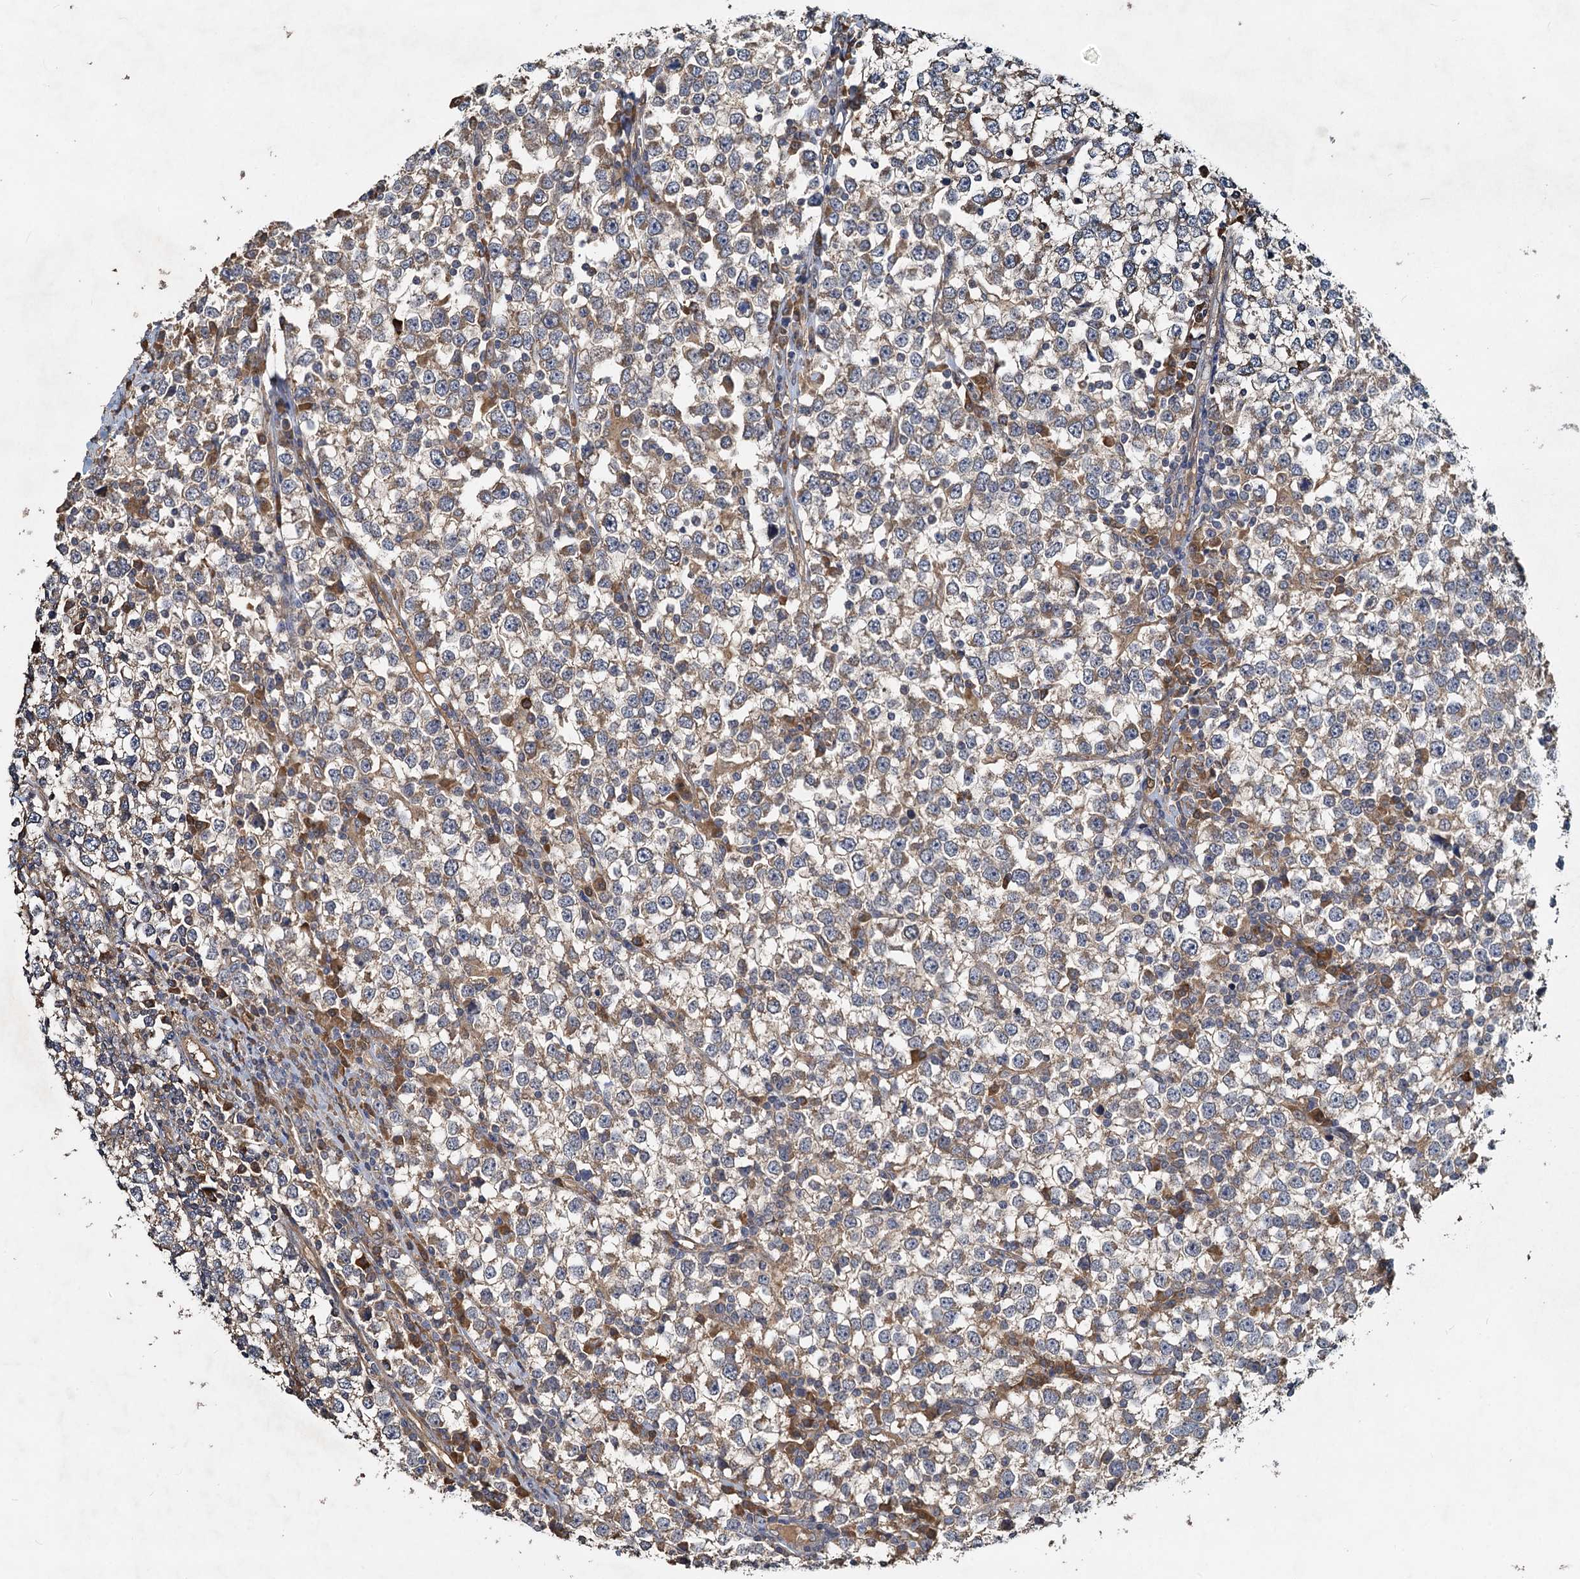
{"staining": {"intensity": "weak", "quantity": "25%-75%", "location": "cytoplasmic/membranous"}, "tissue": "testis cancer", "cell_type": "Tumor cells", "image_type": "cancer", "snomed": [{"axis": "morphology", "description": "Seminoma, NOS"}, {"axis": "topography", "description": "Testis"}], "caption": "DAB (3,3'-diaminobenzidine) immunohistochemical staining of testis seminoma reveals weak cytoplasmic/membranous protein expression in approximately 25%-75% of tumor cells. (DAB = brown stain, brightfield microscopy at high magnification).", "gene": "HYI", "patient": {"sex": "male", "age": 65}}